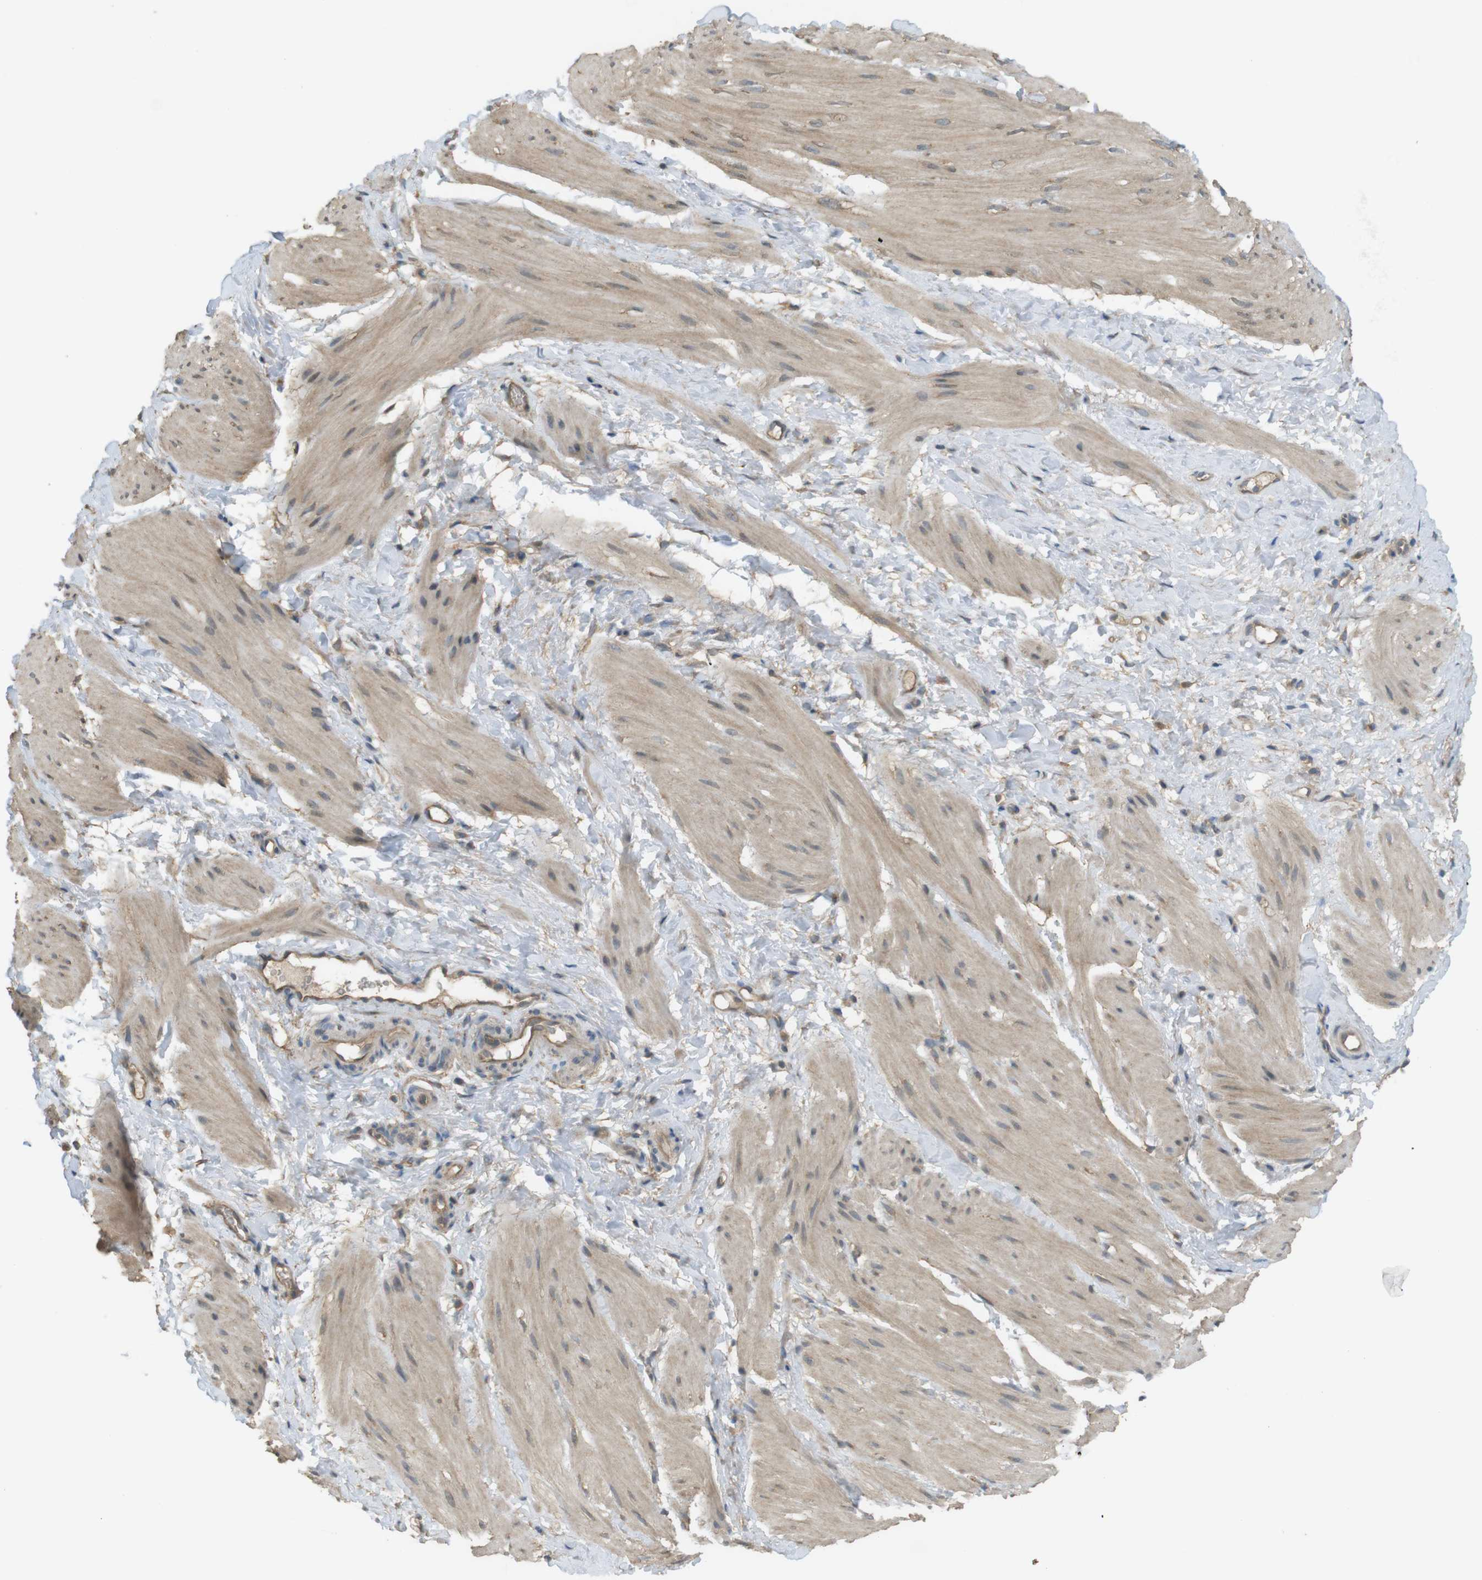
{"staining": {"intensity": "weak", "quantity": "25%-75%", "location": "cytoplasmic/membranous"}, "tissue": "smooth muscle", "cell_type": "Smooth muscle cells", "image_type": "normal", "snomed": [{"axis": "morphology", "description": "Normal tissue, NOS"}, {"axis": "topography", "description": "Smooth muscle"}], "caption": "Protein staining by IHC demonstrates weak cytoplasmic/membranous expression in approximately 25%-75% of smooth muscle cells in benign smooth muscle. The protein of interest is stained brown, and the nuclei are stained in blue (DAB IHC with brightfield microscopy, high magnification).", "gene": "ZDHHC20", "patient": {"sex": "male", "age": 16}}